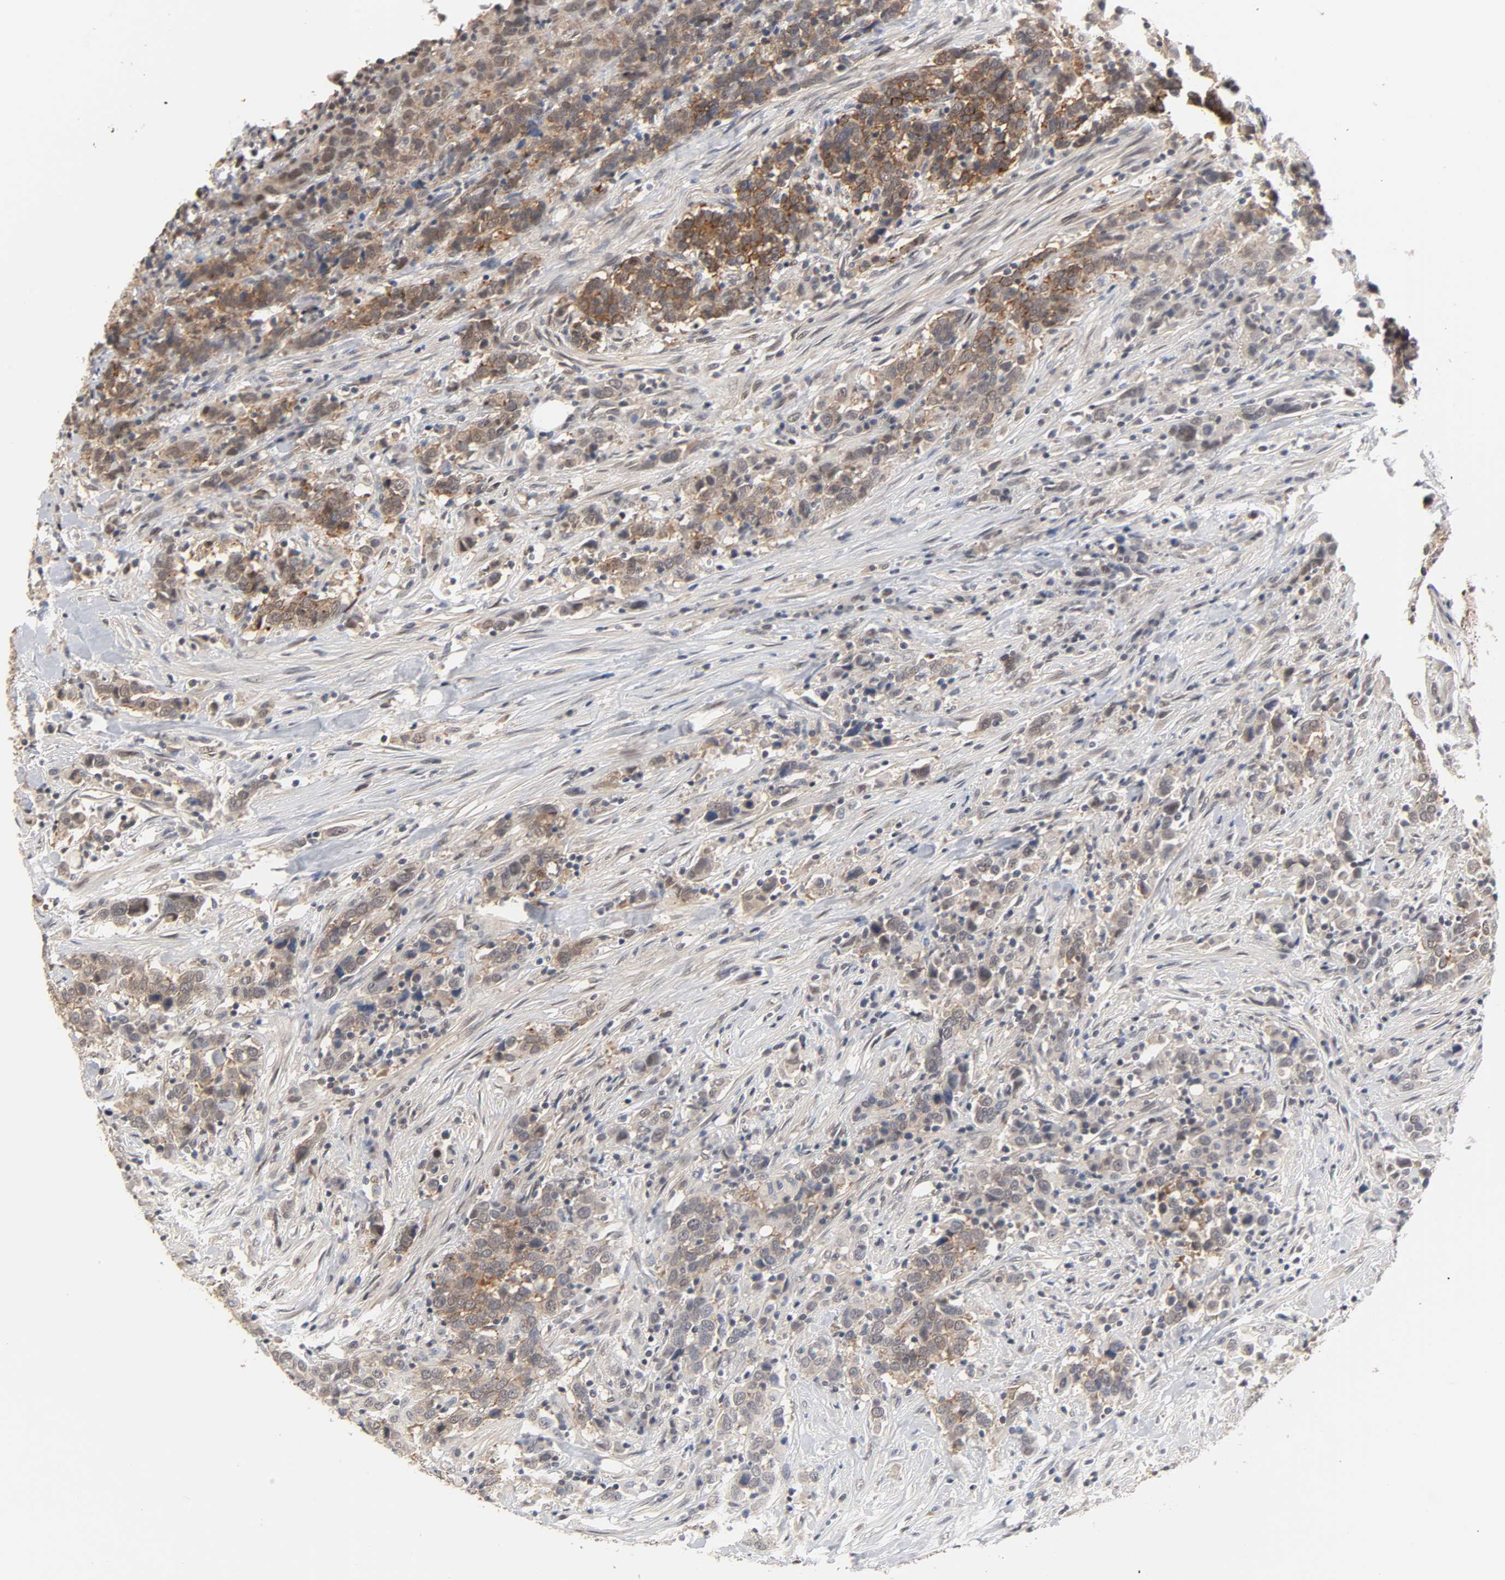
{"staining": {"intensity": "moderate", "quantity": ">75%", "location": "cytoplasmic/membranous"}, "tissue": "urothelial cancer", "cell_type": "Tumor cells", "image_type": "cancer", "snomed": [{"axis": "morphology", "description": "Urothelial carcinoma, High grade"}, {"axis": "topography", "description": "Urinary bladder"}], "caption": "DAB immunohistochemical staining of urothelial cancer reveals moderate cytoplasmic/membranous protein positivity in about >75% of tumor cells.", "gene": "HTR1E", "patient": {"sex": "male", "age": 61}}